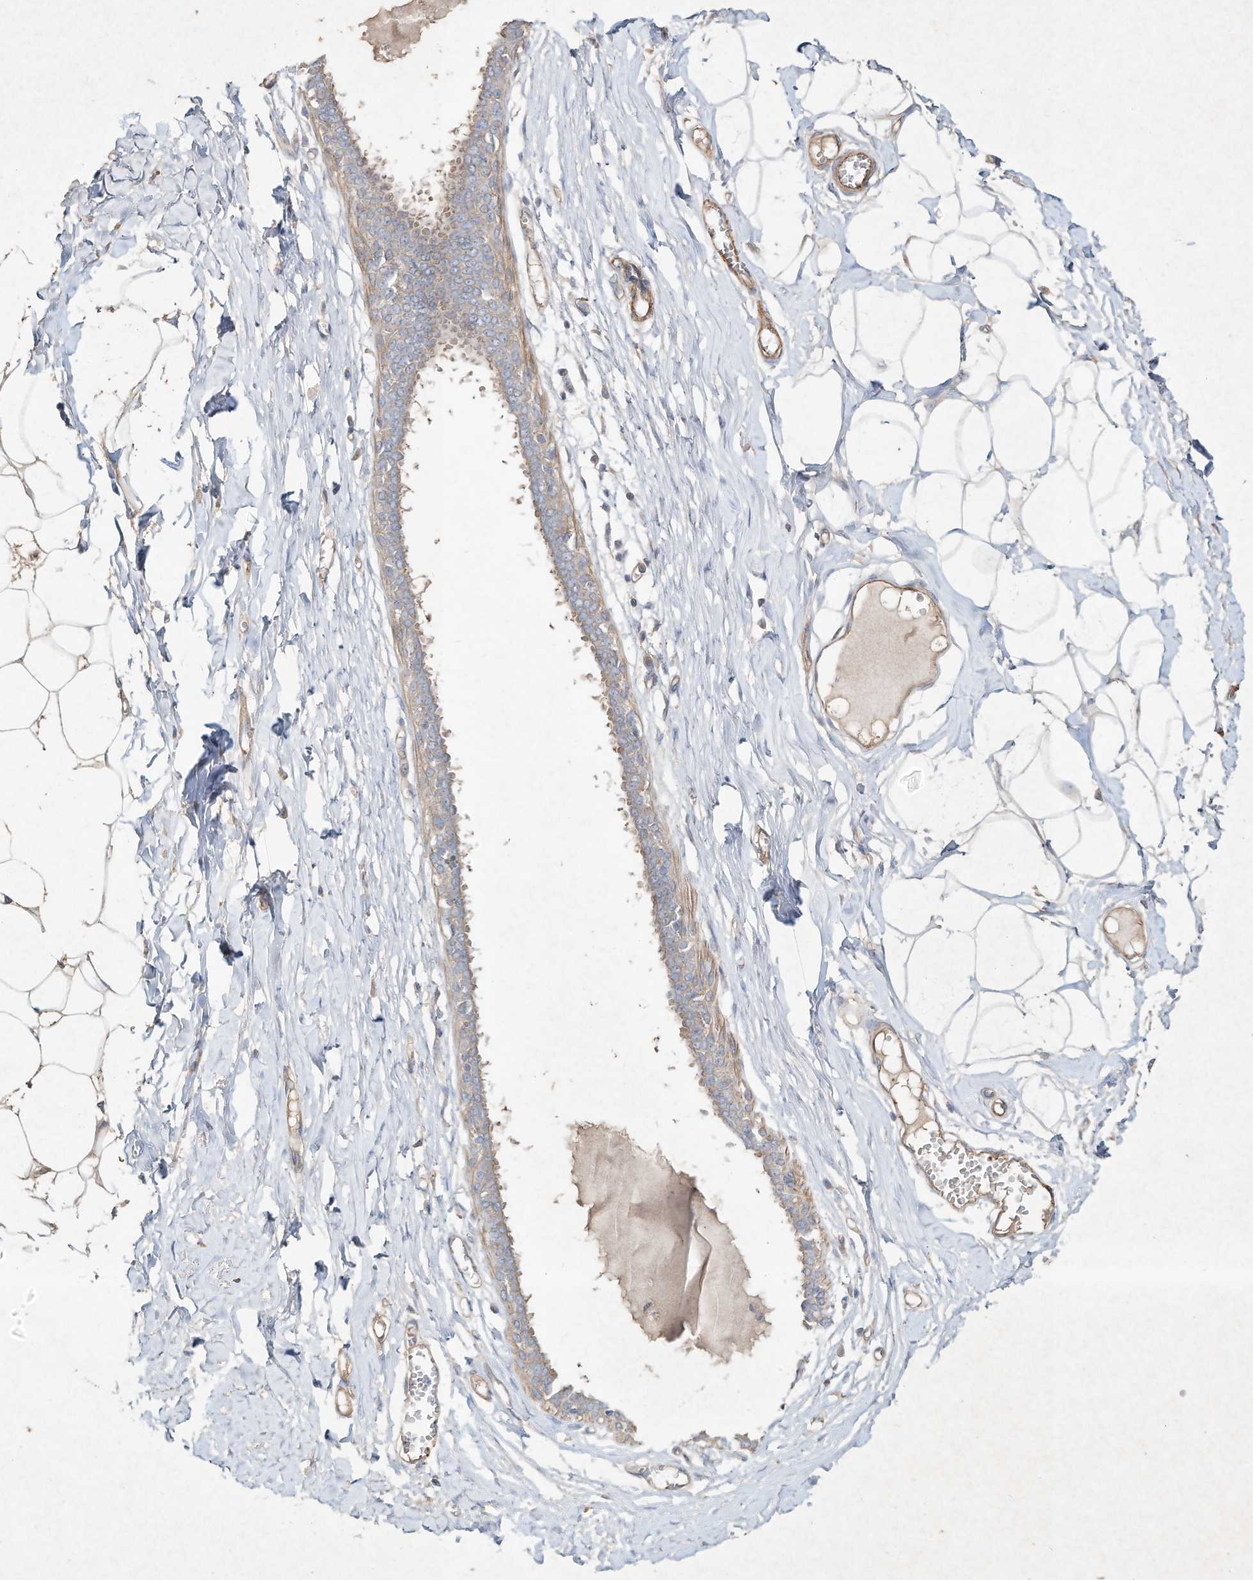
{"staining": {"intensity": "moderate", "quantity": "<25%", "location": "cytoplasmic/membranous"}, "tissue": "breast", "cell_type": "Adipocytes", "image_type": "normal", "snomed": [{"axis": "morphology", "description": "Normal tissue, NOS"}, {"axis": "topography", "description": "Breast"}], "caption": "Immunohistochemical staining of unremarkable breast exhibits moderate cytoplasmic/membranous protein staining in approximately <25% of adipocytes. Immunohistochemistry stains the protein in brown and the nuclei are stained blue.", "gene": "HTR5A", "patient": {"sex": "female", "age": 27}}